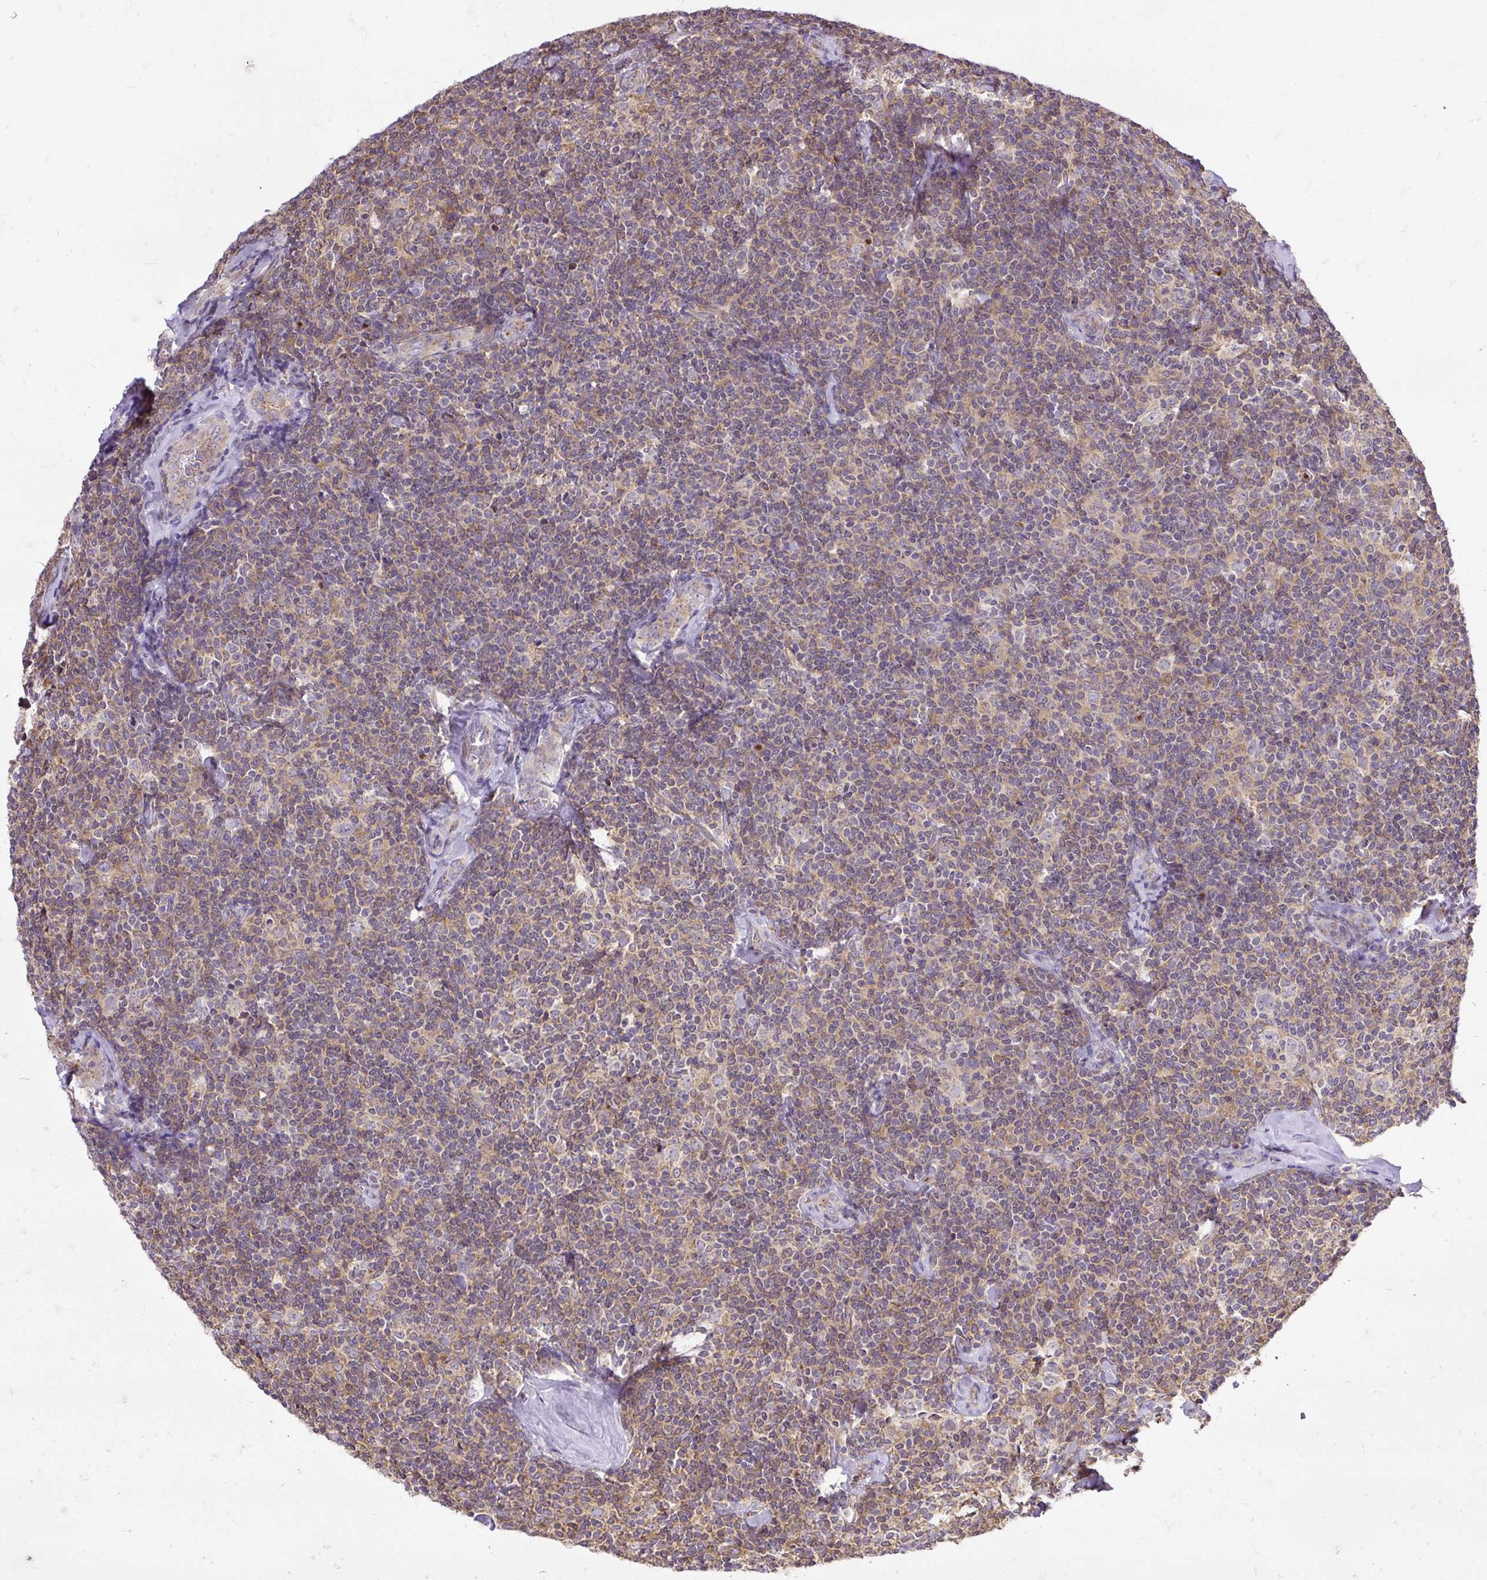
{"staining": {"intensity": "weak", "quantity": ">75%", "location": "cytoplasmic/membranous"}, "tissue": "lymphoma", "cell_type": "Tumor cells", "image_type": "cancer", "snomed": [{"axis": "morphology", "description": "Malignant lymphoma, non-Hodgkin's type, Low grade"}, {"axis": "topography", "description": "Lymph node"}], "caption": "Human low-grade malignant lymphoma, non-Hodgkin's type stained with a protein marker exhibits weak staining in tumor cells.", "gene": "SMC4", "patient": {"sex": "female", "age": 56}}